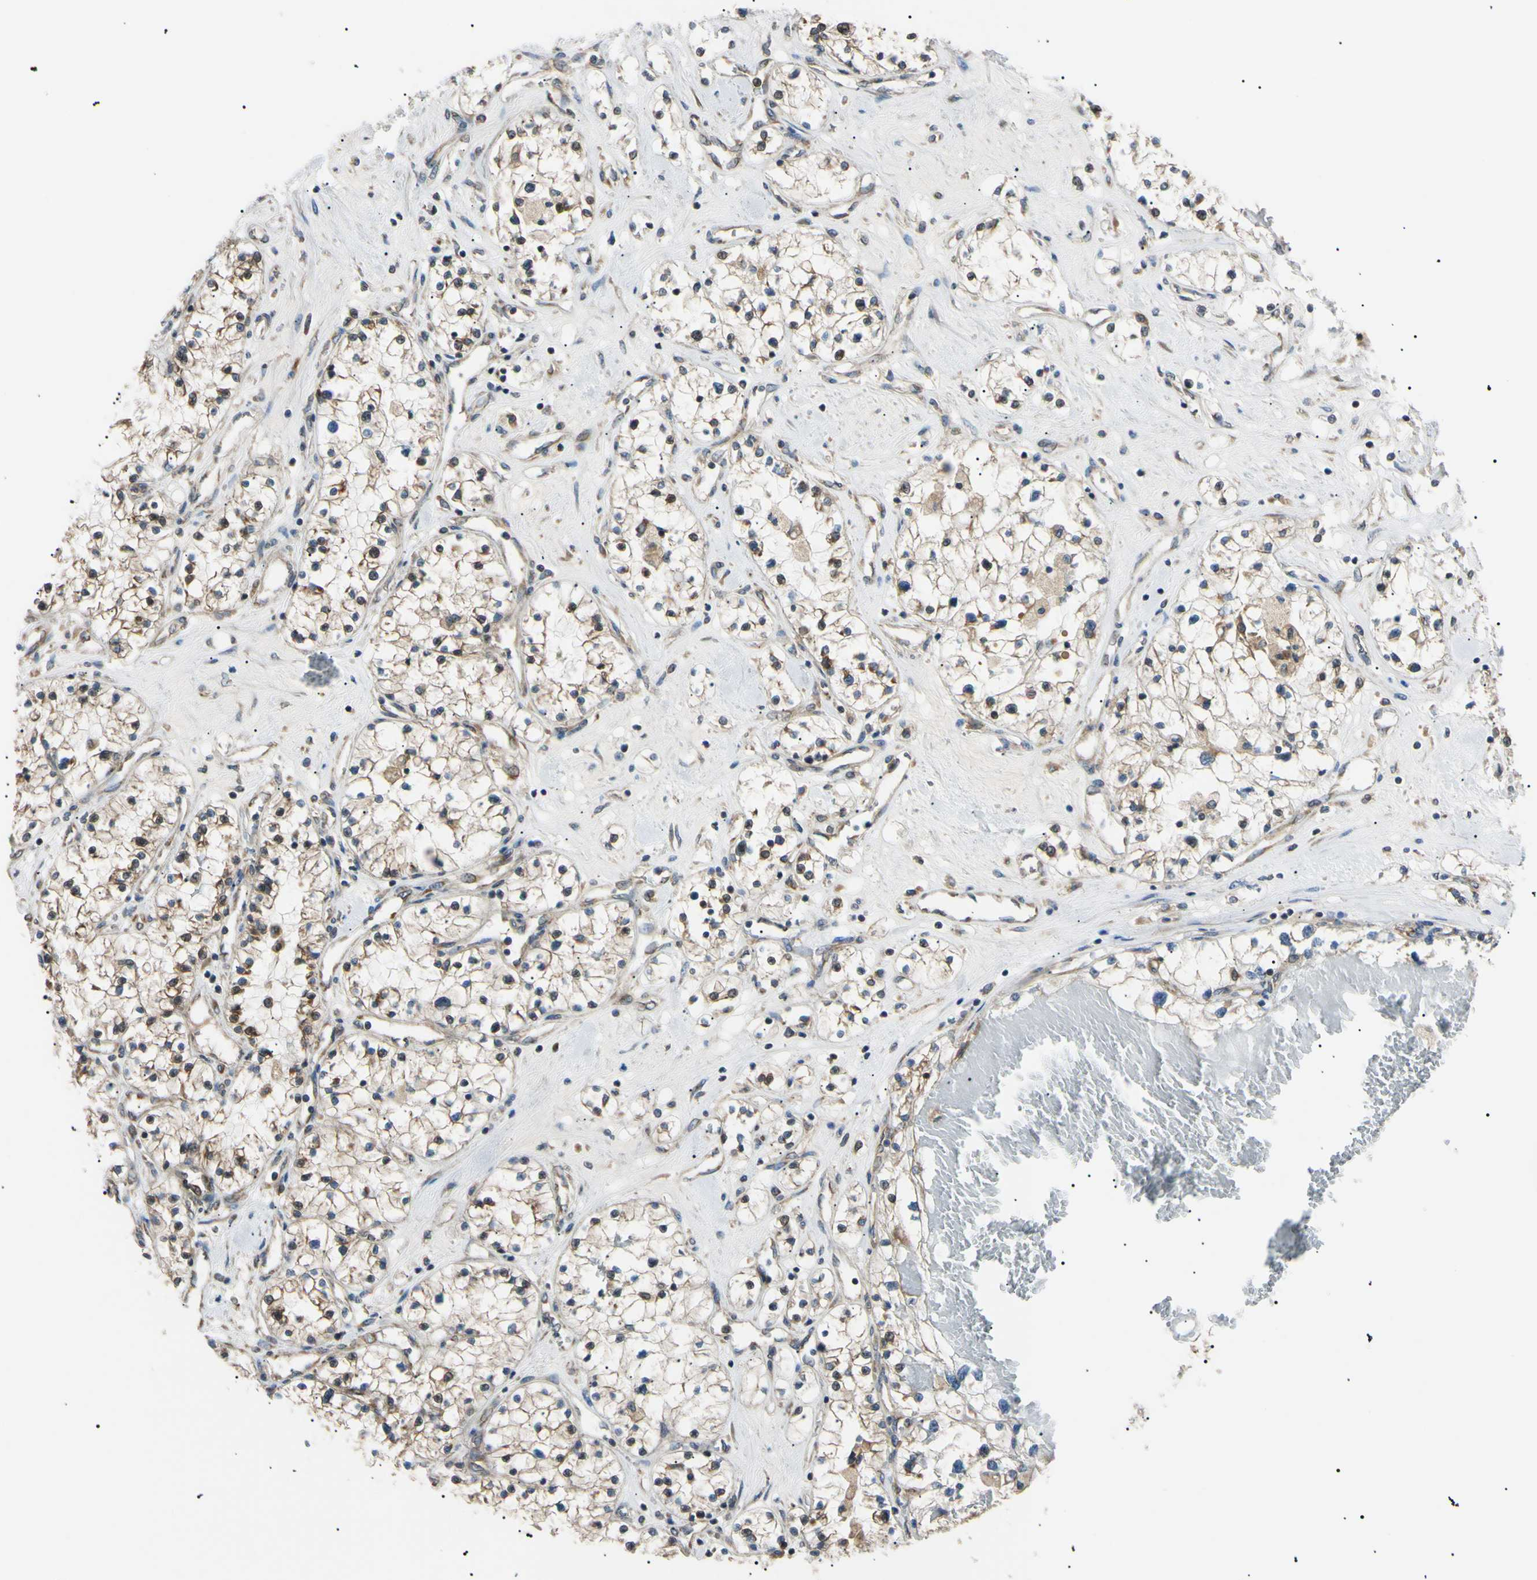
{"staining": {"intensity": "weak", "quantity": "25%-75%", "location": "cytoplasmic/membranous"}, "tissue": "renal cancer", "cell_type": "Tumor cells", "image_type": "cancer", "snomed": [{"axis": "morphology", "description": "Adenocarcinoma, NOS"}, {"axis": "topography", "description": "Kidney"}], "caption": "Renal cancer (adenocarcinoma) stained with a brown dye shows weak cytoplasmic/membranous positive expression in about 25%-75% of tumor cells.", "gene": "VAPA", "patient": {"sex": "male", "age": 68}}